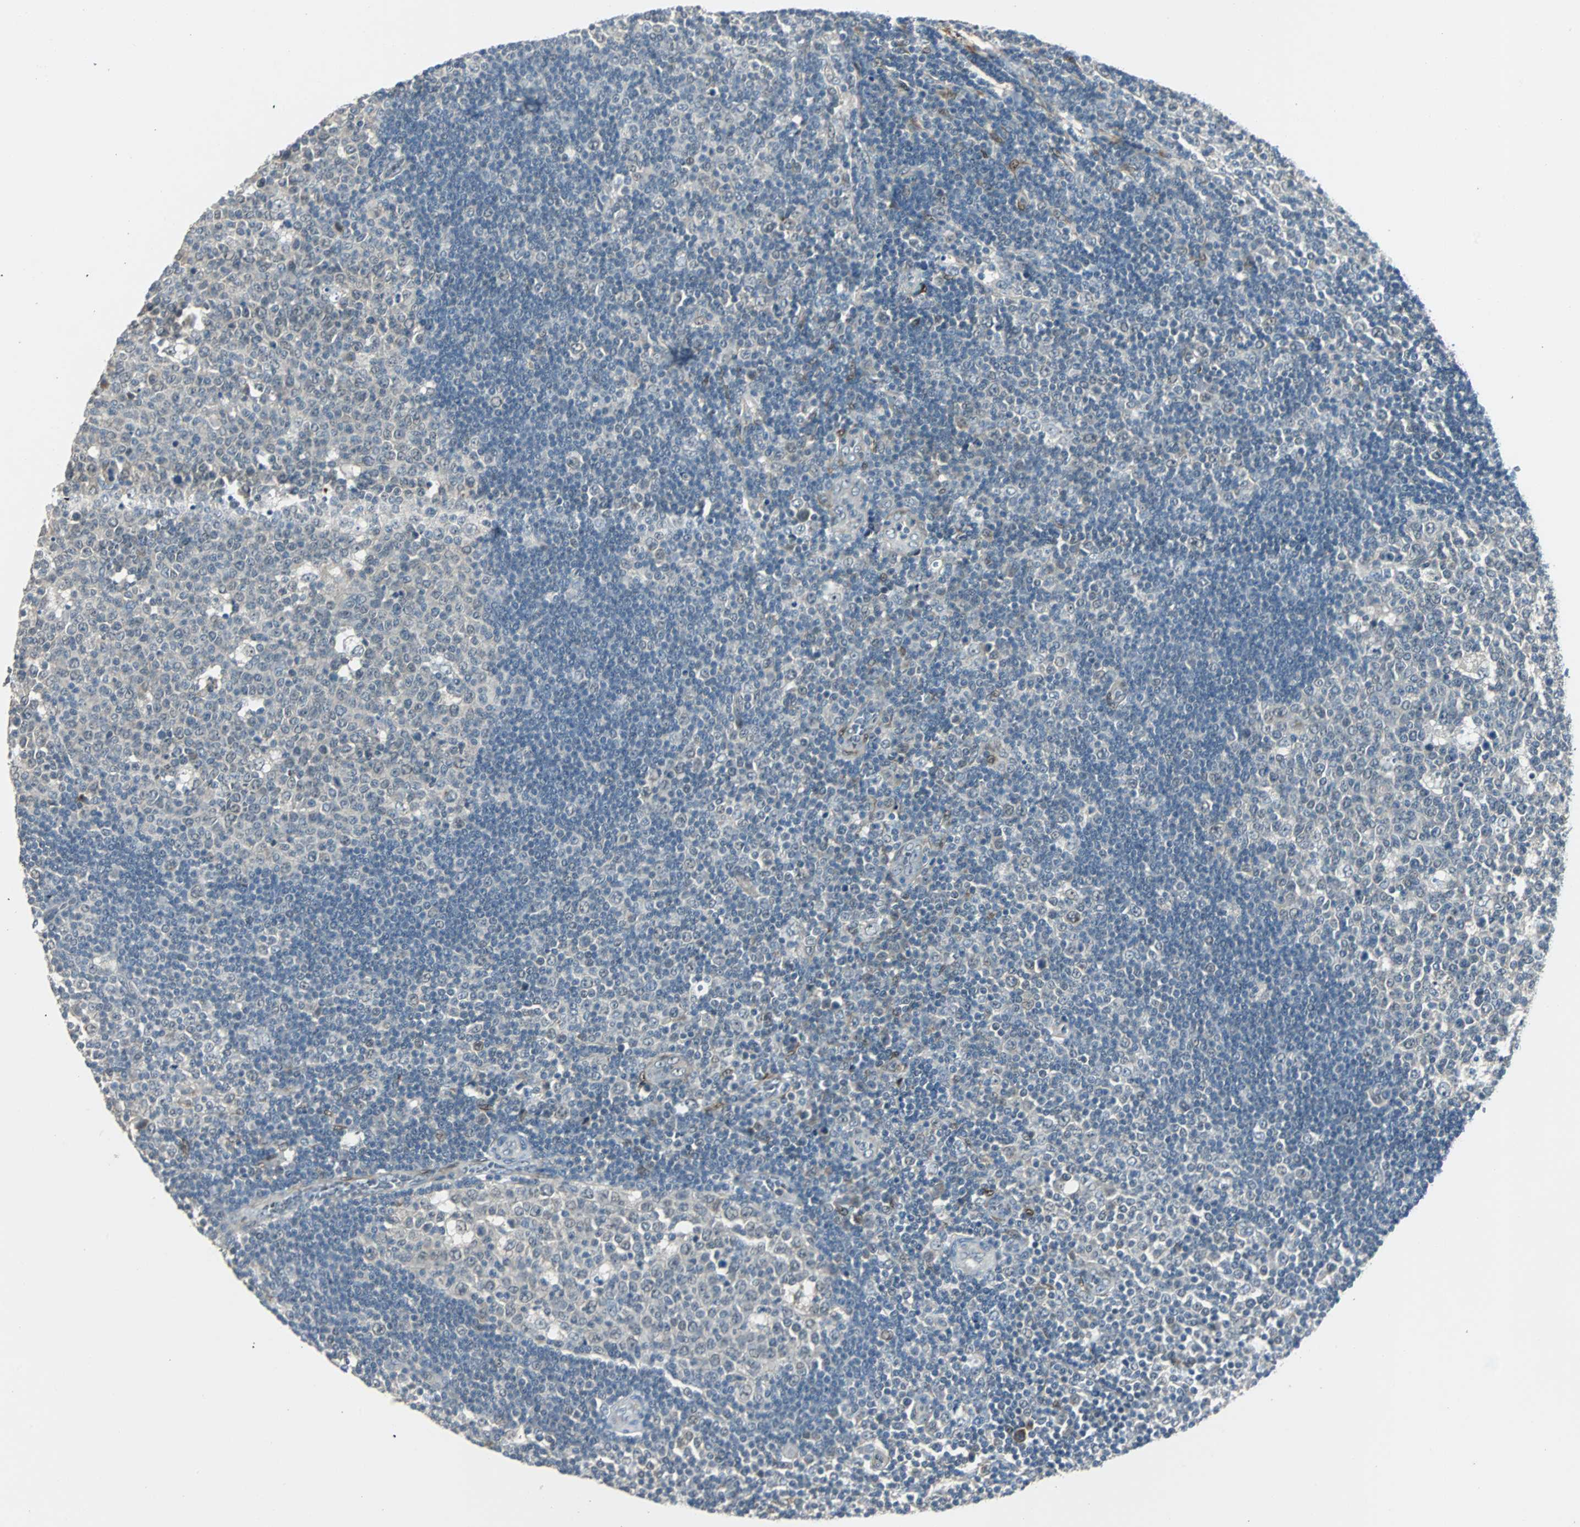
{"staining": {"intensity": "negative", "quantity": "none", "location": "none"}, "tissue": "lymph node", "cell_type": "Germinal center cells", "image_type": "normal", "snomed": [{"axis": "morphology", "description": "Normal tissue, NOS"}, {"axis": "topography", "description": "Lymph node"}, {"axis": "topography", "description": "Salivary gland"}], "caption": "High power microscopy image of an IHC photomicrograph of normal lymph node, revealing no significant staining in germinal center cells.", "gene": "FHL2", "patient": {"sex": "male", "age": 8}}